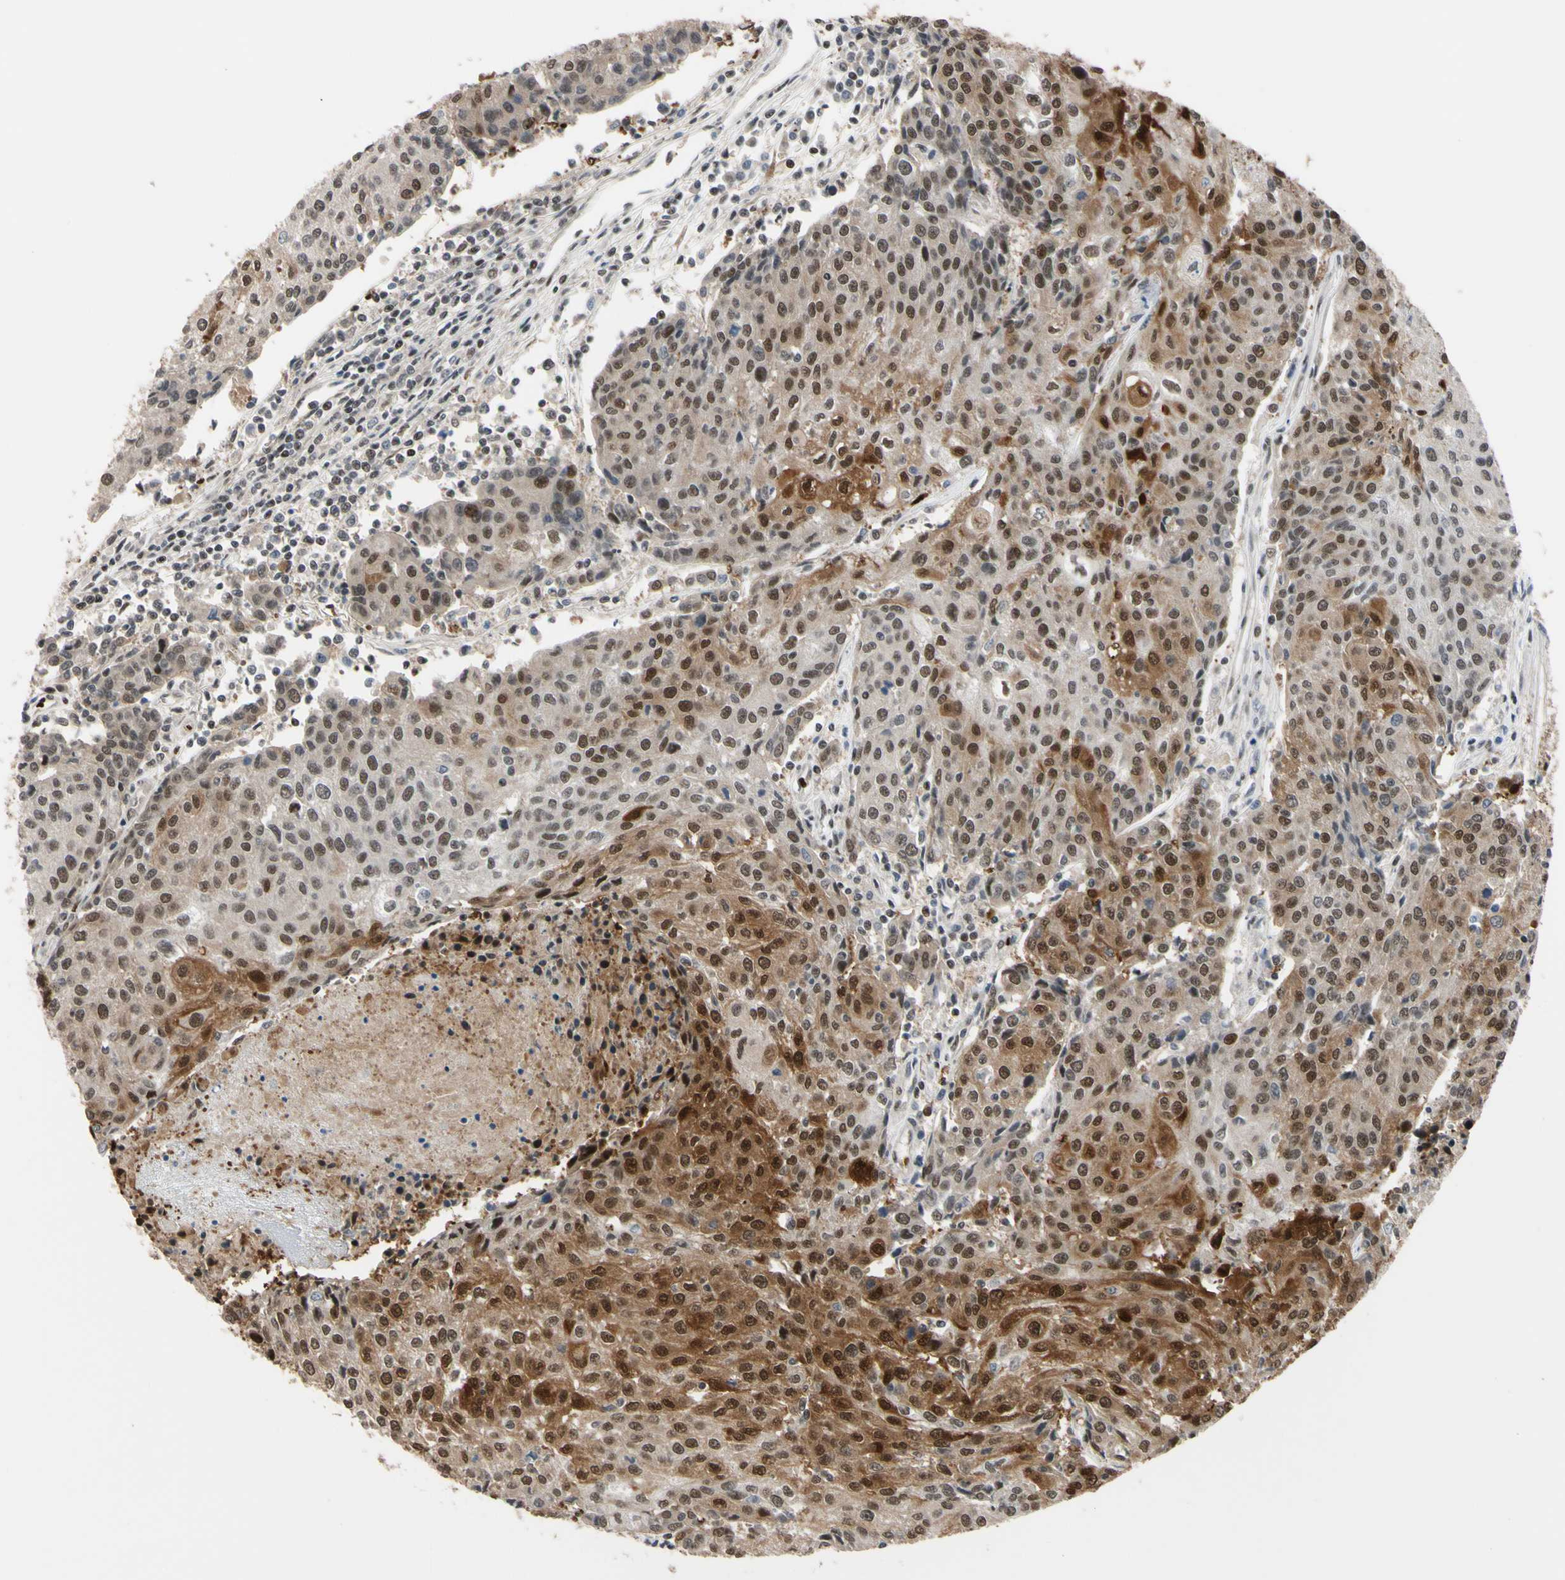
{"staining": {"intensity": "moderate", "quantity": ">75%", "location": "cytoplasmic/membranous,nuclear"}, "tissue": "urothelial cancer", "cell_type": "Tumor cells", "image_type": "cancer", "snomed": [{"axis": "morphology", "description": "Urothelial carcinoma, High grade"}, {"axis": "topography", "description": "Urinary bladder"}], "caption": "The micrograph displays a brown stain indicating the presence of a protein in the cytoplasmic/membranous and nuclear of tumor cells in urothelial carcinoma (high-grade).", "gene": "THAP12", "patient": {"sex": "female", "age": 85}}